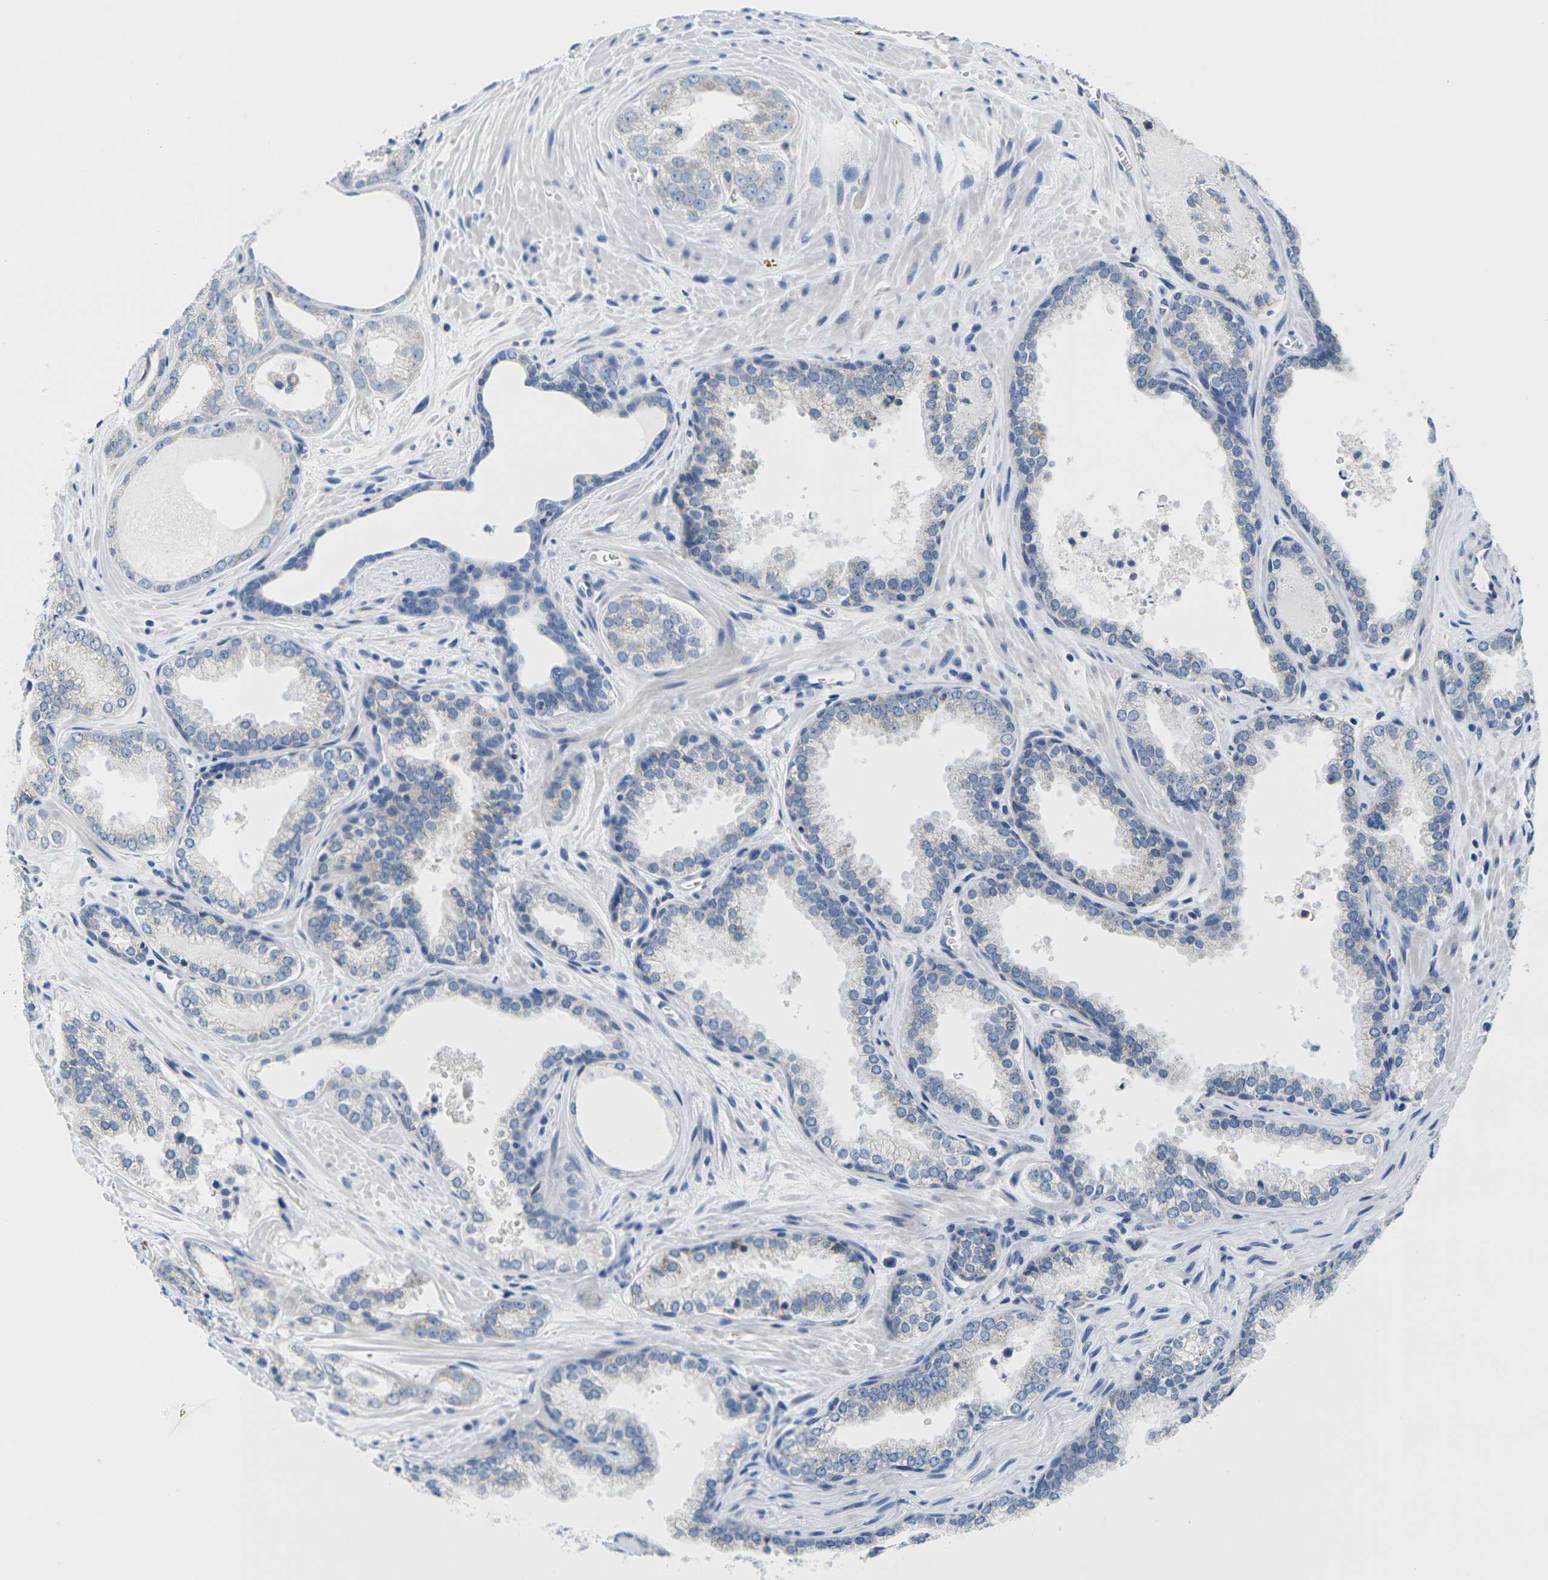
{"staining": {"intensity": "negative", "quantity": "none", "location": "none"}, "tissue": "prostate cancer", "cell_type": "Tumor cells", "image_type": "cancer", "snomed": [{"axis": "morphology", "description": "Adenocarcinoma, Low grade"}, {"axis": "topography", "description": "Prostate"}], "caption": "Low-grade adenocarcinoma (prostate) was stained to show a protein in brown. There is no significant positivity in tumor cells. (Immunohistochemistry (ihc), brightfield microscopy, high magnification).", "gene": "TMEM204", "patient": {"sex": "male", "age": 60}}